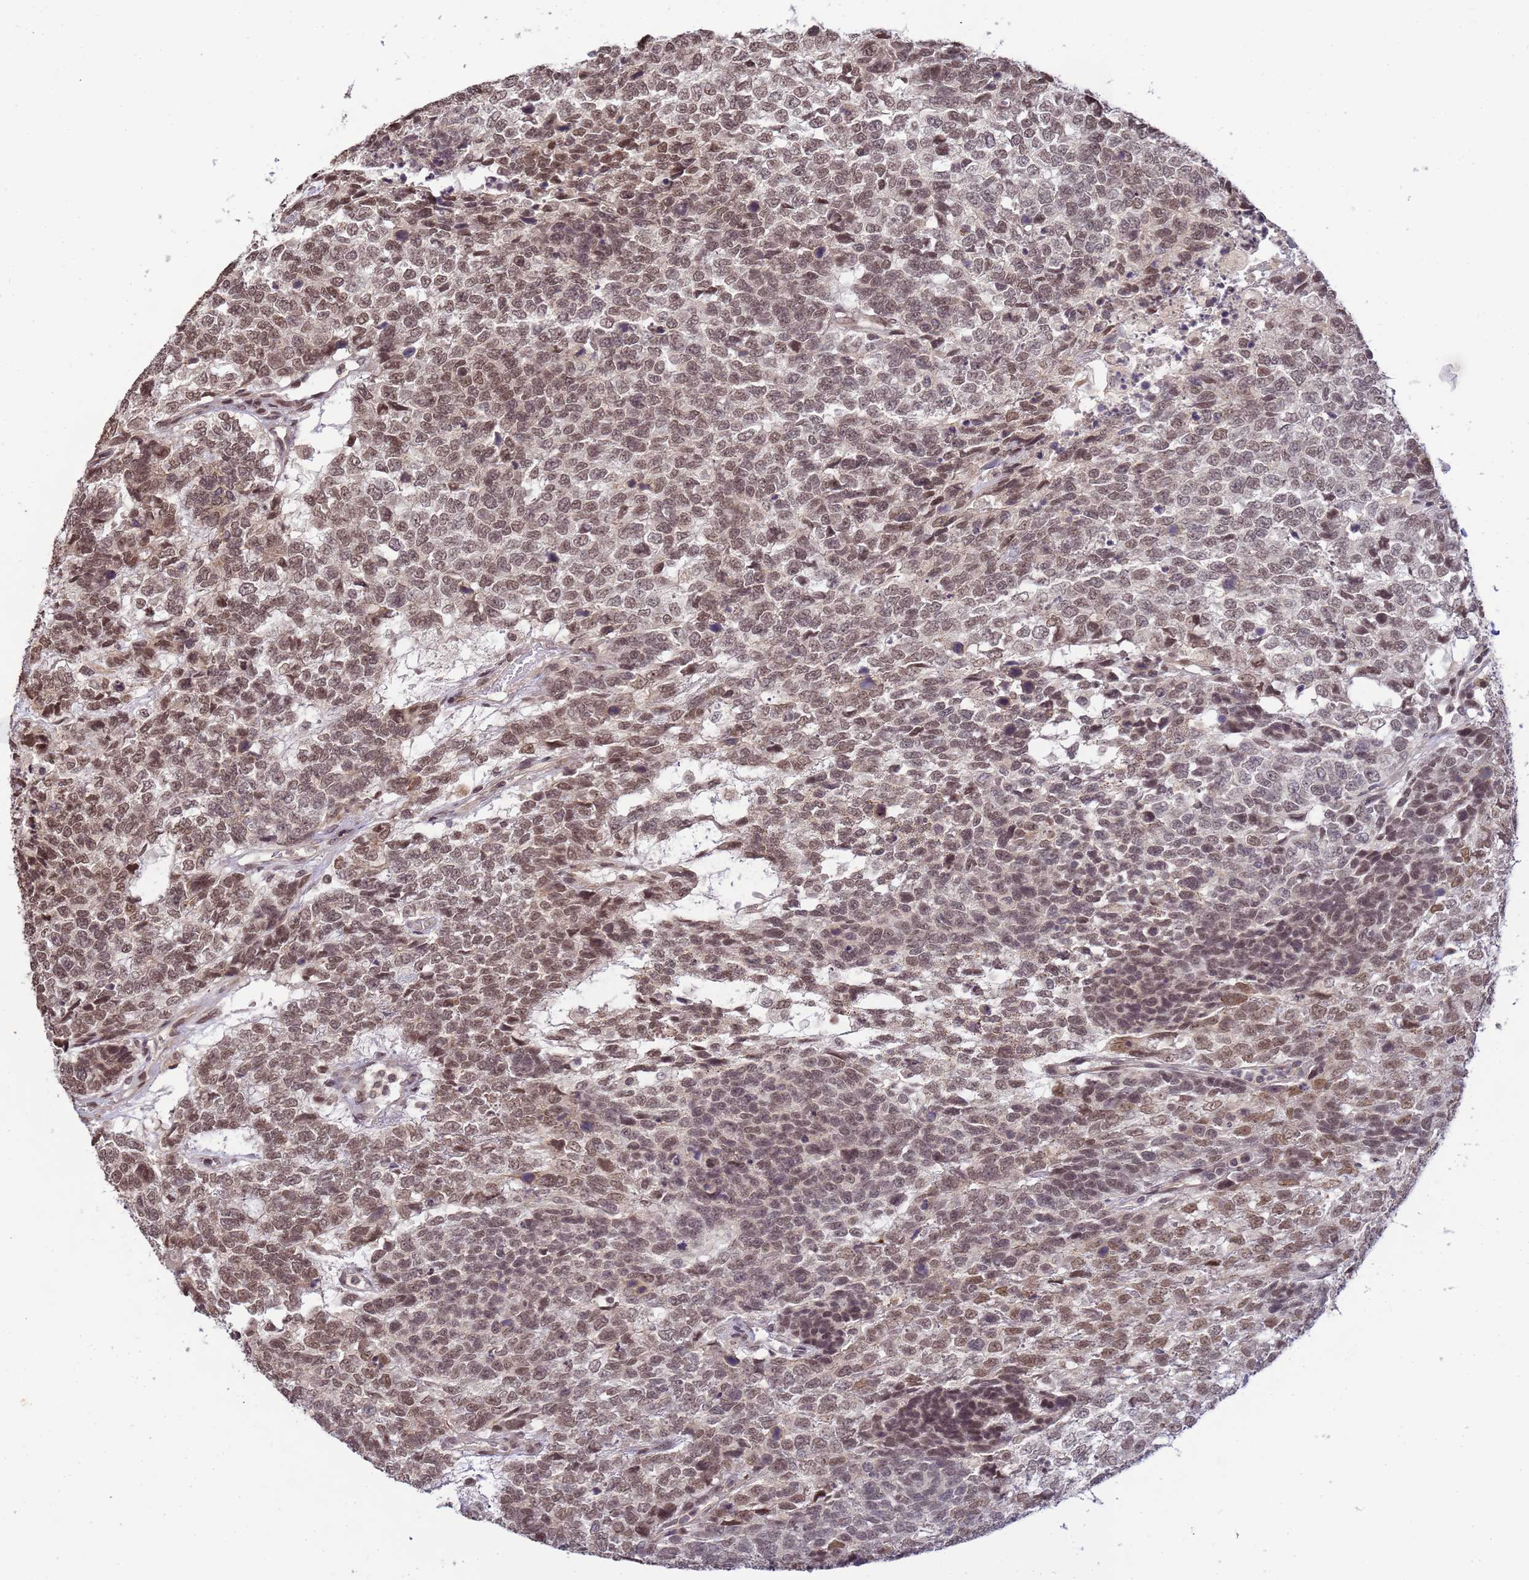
{"staining": {"intensity": "moderate", "quantity": ">75%", "location": "cytoplasmic/membranous"}, "tissue": "testis cancer", "cell_type": "Tumor cells", "image_type": "cancer", "snomed": [{"axis": "morphology", "description": "Carcinoma, Embryonal, NOS"}, {"axis": "topography", "description": "Testis"}], "caption": "This photomicrograph exhibits testis cancer (embryonal carcinoma) stained with immunohistochemistry to label a protein in brown. The cytoplasmic/membranous of tumor cells show moderate positivity for the protein. Nuclei are counter-stained blue.", "gene": "MYL7", "patient": {"sex": "male", "age": 23}}